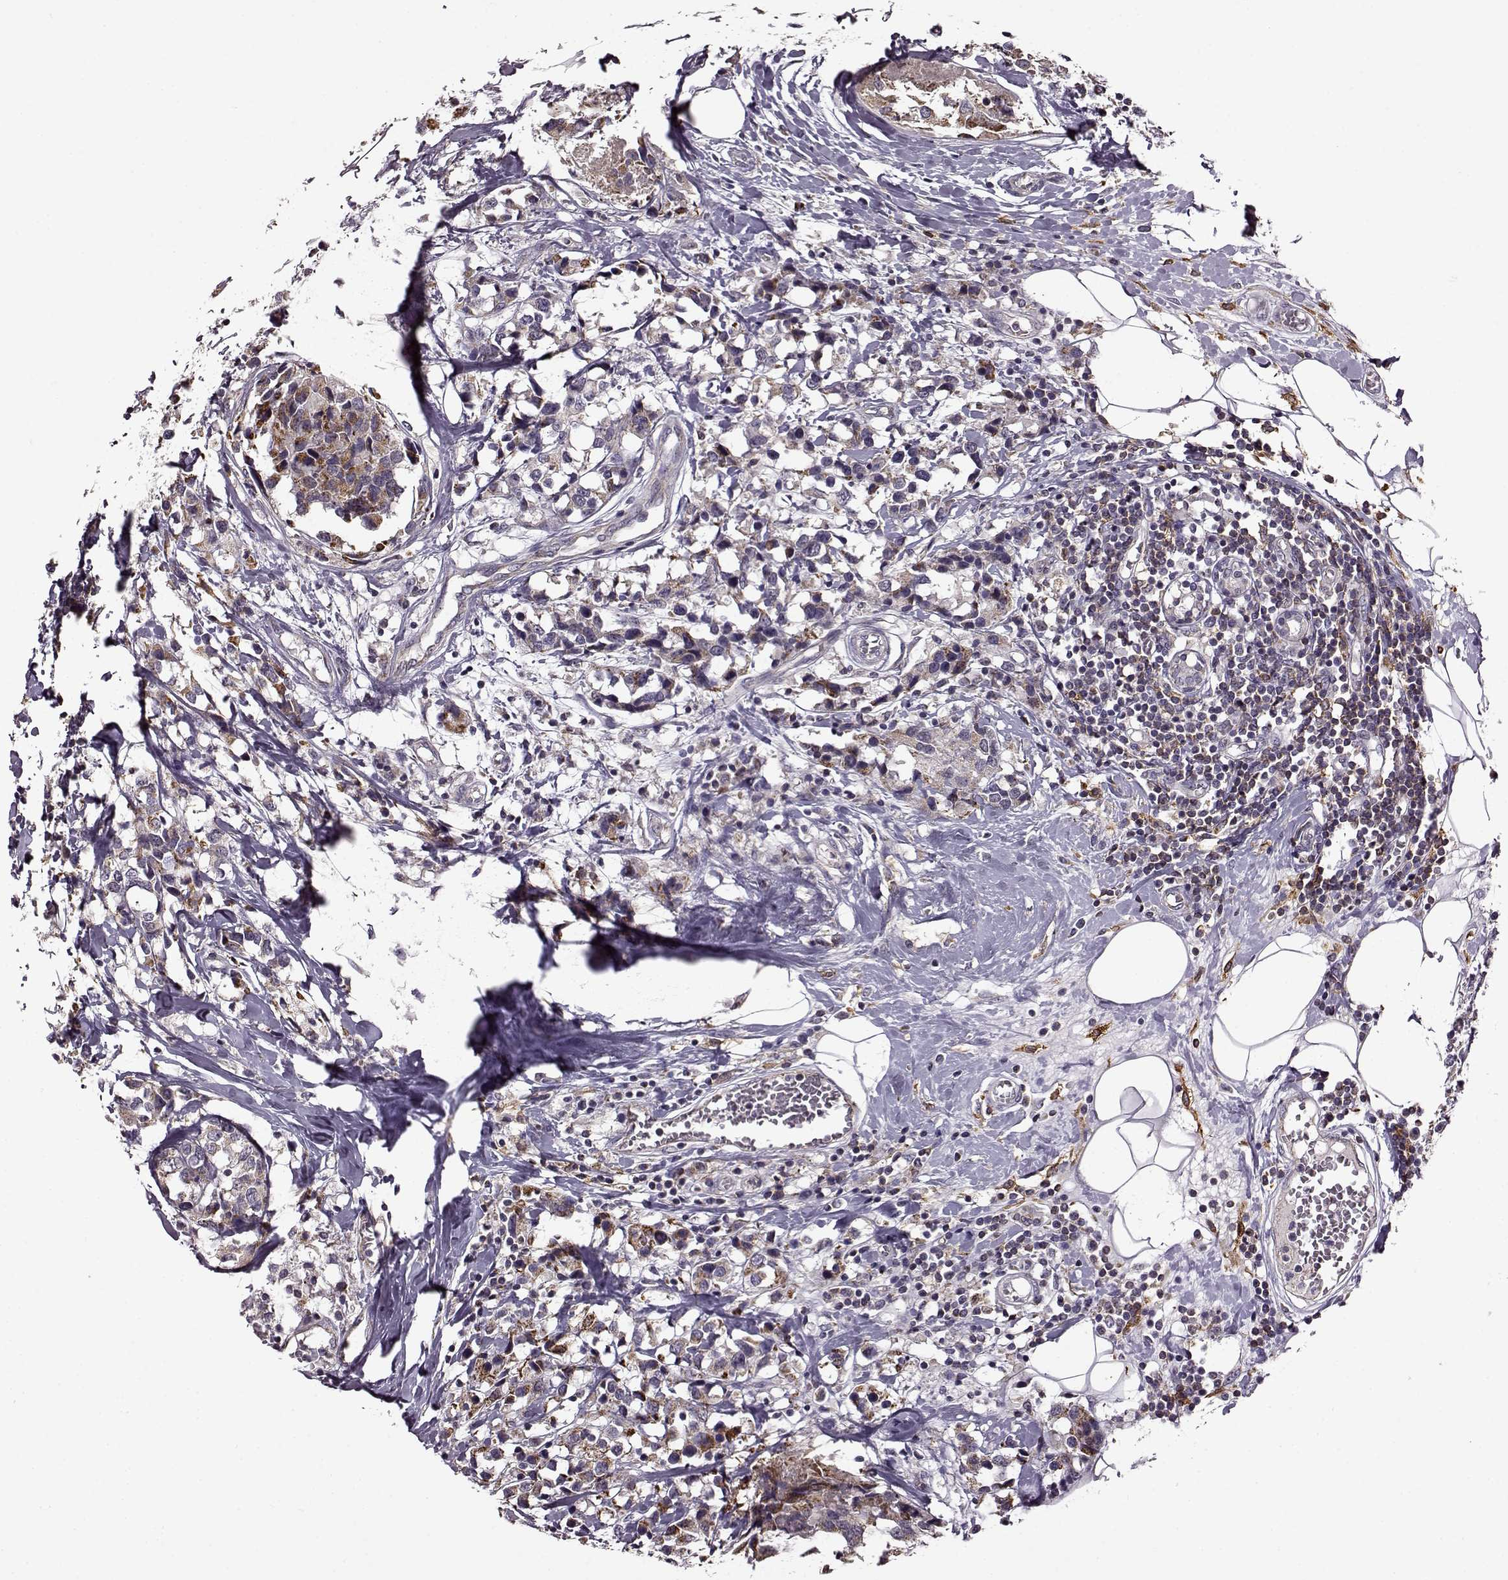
{"staining": {"intensity": "weak", "quantity": ">75%", "location": "cytoplasmic/membranous"}, "tissue": "breast cancer", "cell_type": "Tumor cells", "image_type": "cancer", "snomed": [{"axis": "morphology", "description": "Lobular carcinoma"}, {"axis": "topography", "description": "Breast"}], "caption": "Immunohistochemical staining of lobular carcinoma (breast) displays low levels of weak cytoplasmic/membranous protein positivity in about >75% of tumor cells. The staining was performed using DAB to visualize the protein expression in brown, while the nuclei were stained in blue with hematoxylin (Magnification: 20x).", "gene": "MTSS1", "patient": {"sex": "female", "age": 59}}